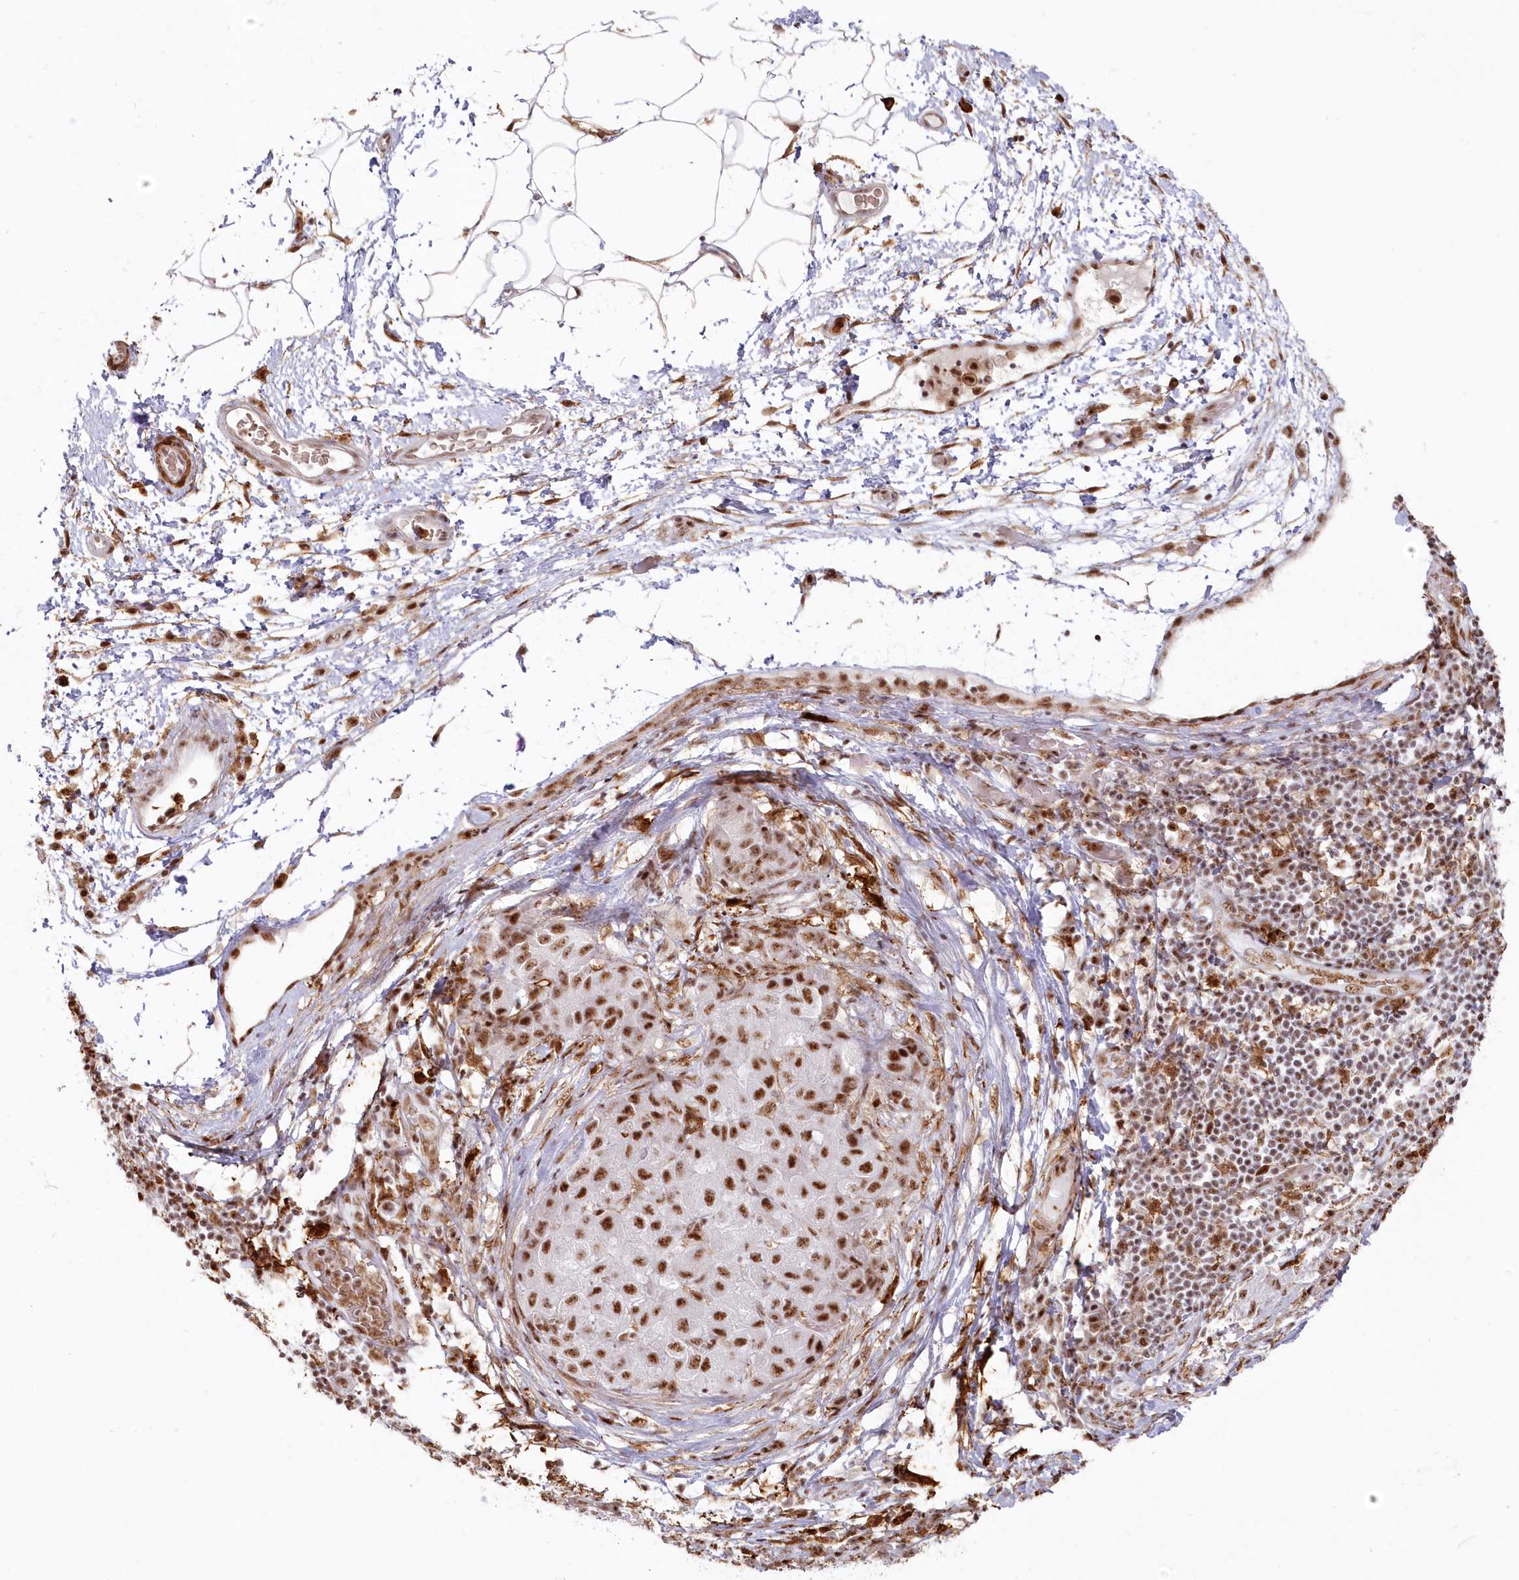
{"staining": {"intensity": "strong", "quantity": ">75%", "location": "nuclear"}, "tissue": "liver cancer", "cell_type": "Tumor cells", "image_type": "cancer", "snomed": [{"axis": "morphology", "description": "Carcinoma, Hepatocellular, NOS"}, {"axis": "topography", "description": "Liver"}], "caption": "Immunohistochemical staining of human liver cancer (hepatocellular carcinoma) reveals strong nuclear protein staining in approximately >75% of tumor cells.", "gene": "DDX46", "patient": {"sex": "male", "age": 80}}